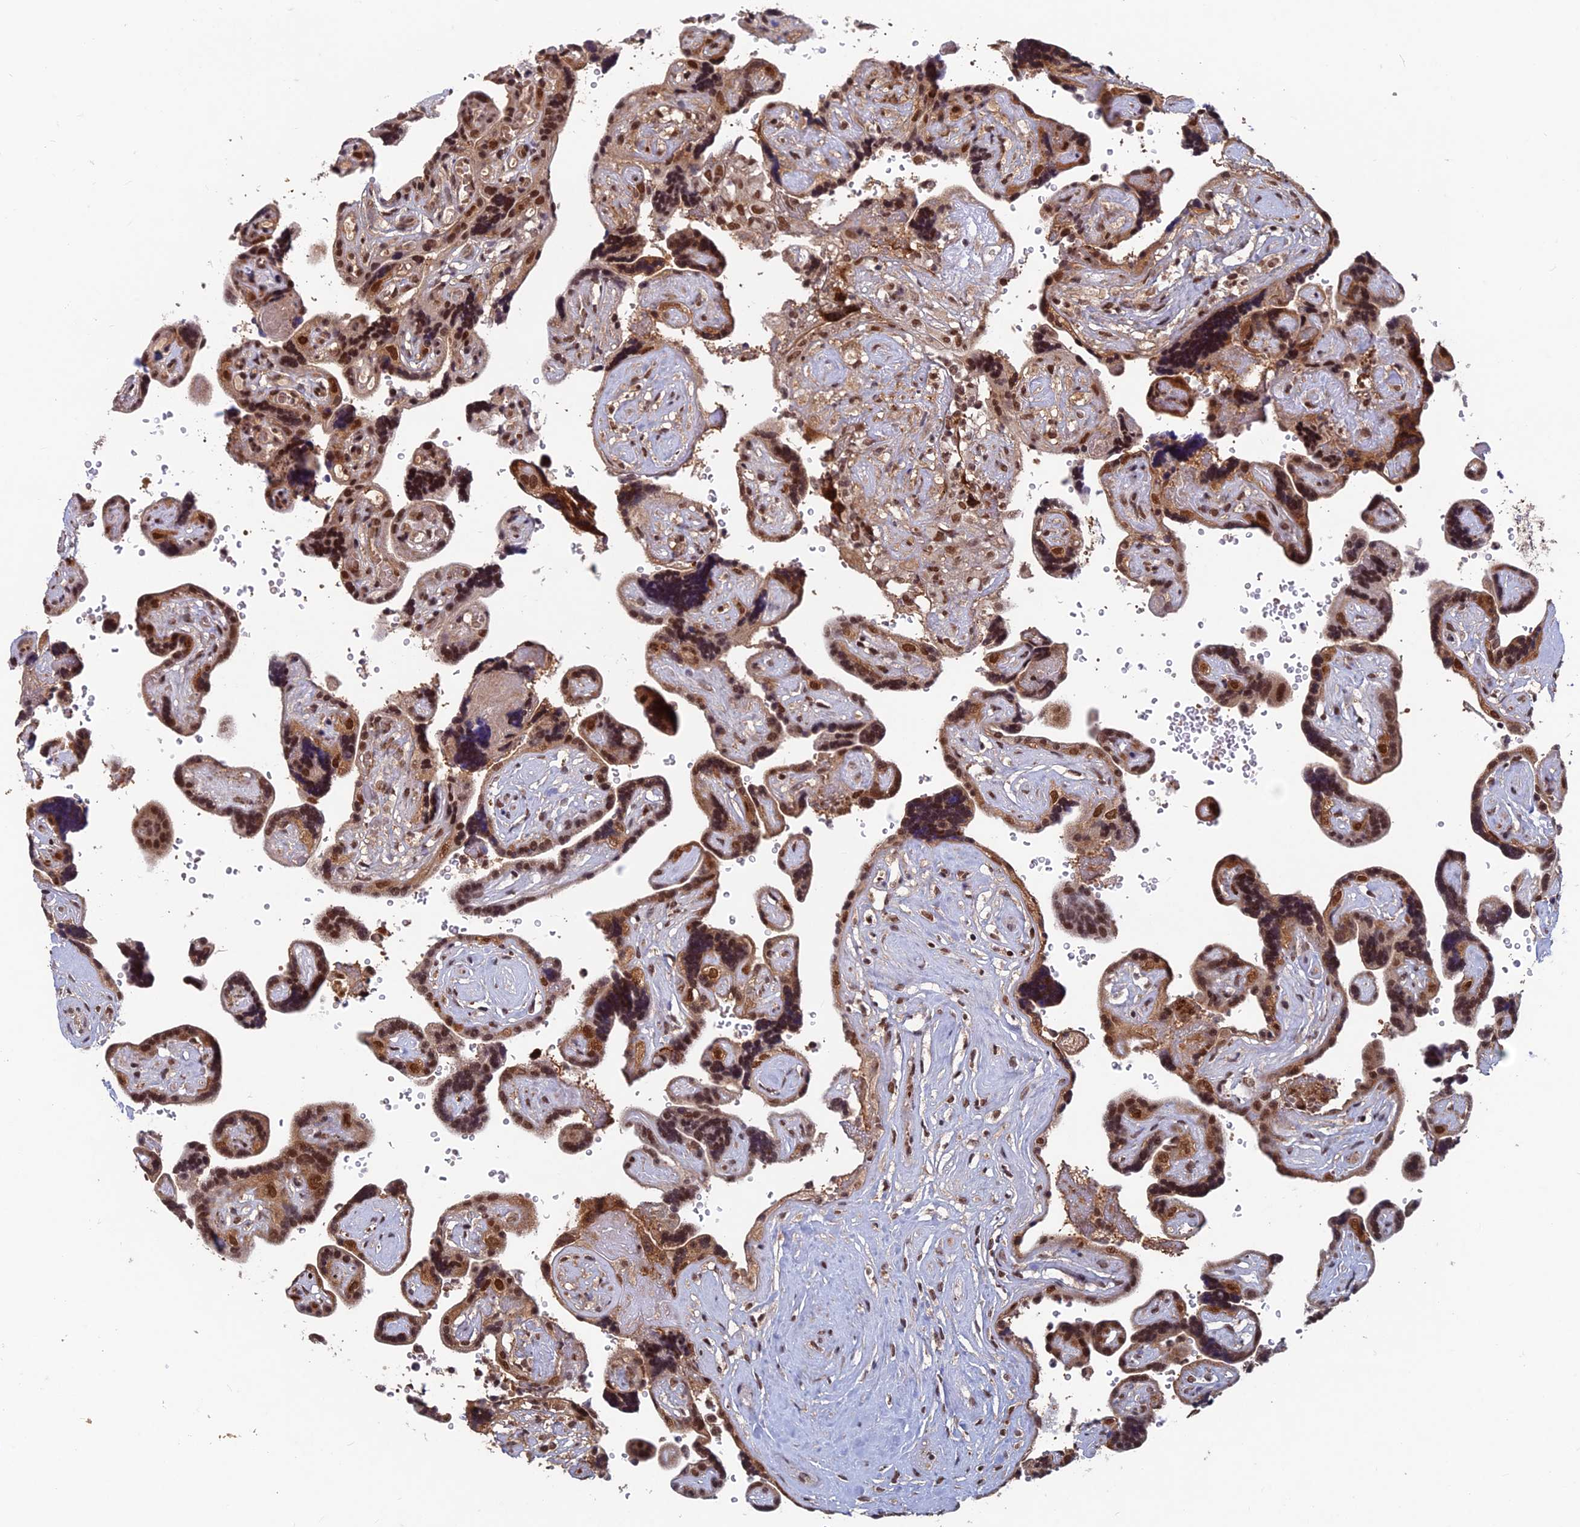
{"staining": {"intensity": "moderate", "quantity": ">75%", "location": "cytoplasmic/membranous,nuclear"}, "tissue": "placenta", "cell_type": "Decidual cells", "image_type": "normal", "snomed": [{"axis": "morphology", "description": "Normal tissue, NOS"}, {"axis": "topography", "description": "Placenta"}], "caption": "Immunohistochemistry (IHC) image of unremarkable human placenta stained for a protein (brown), which displays medium levels of moderate cytoplasmic/membranous,nuclear expression in approximately >75% of decidual cells.", "gene": "FAM53C", "patient": {"sex": "female", "age": 30}}